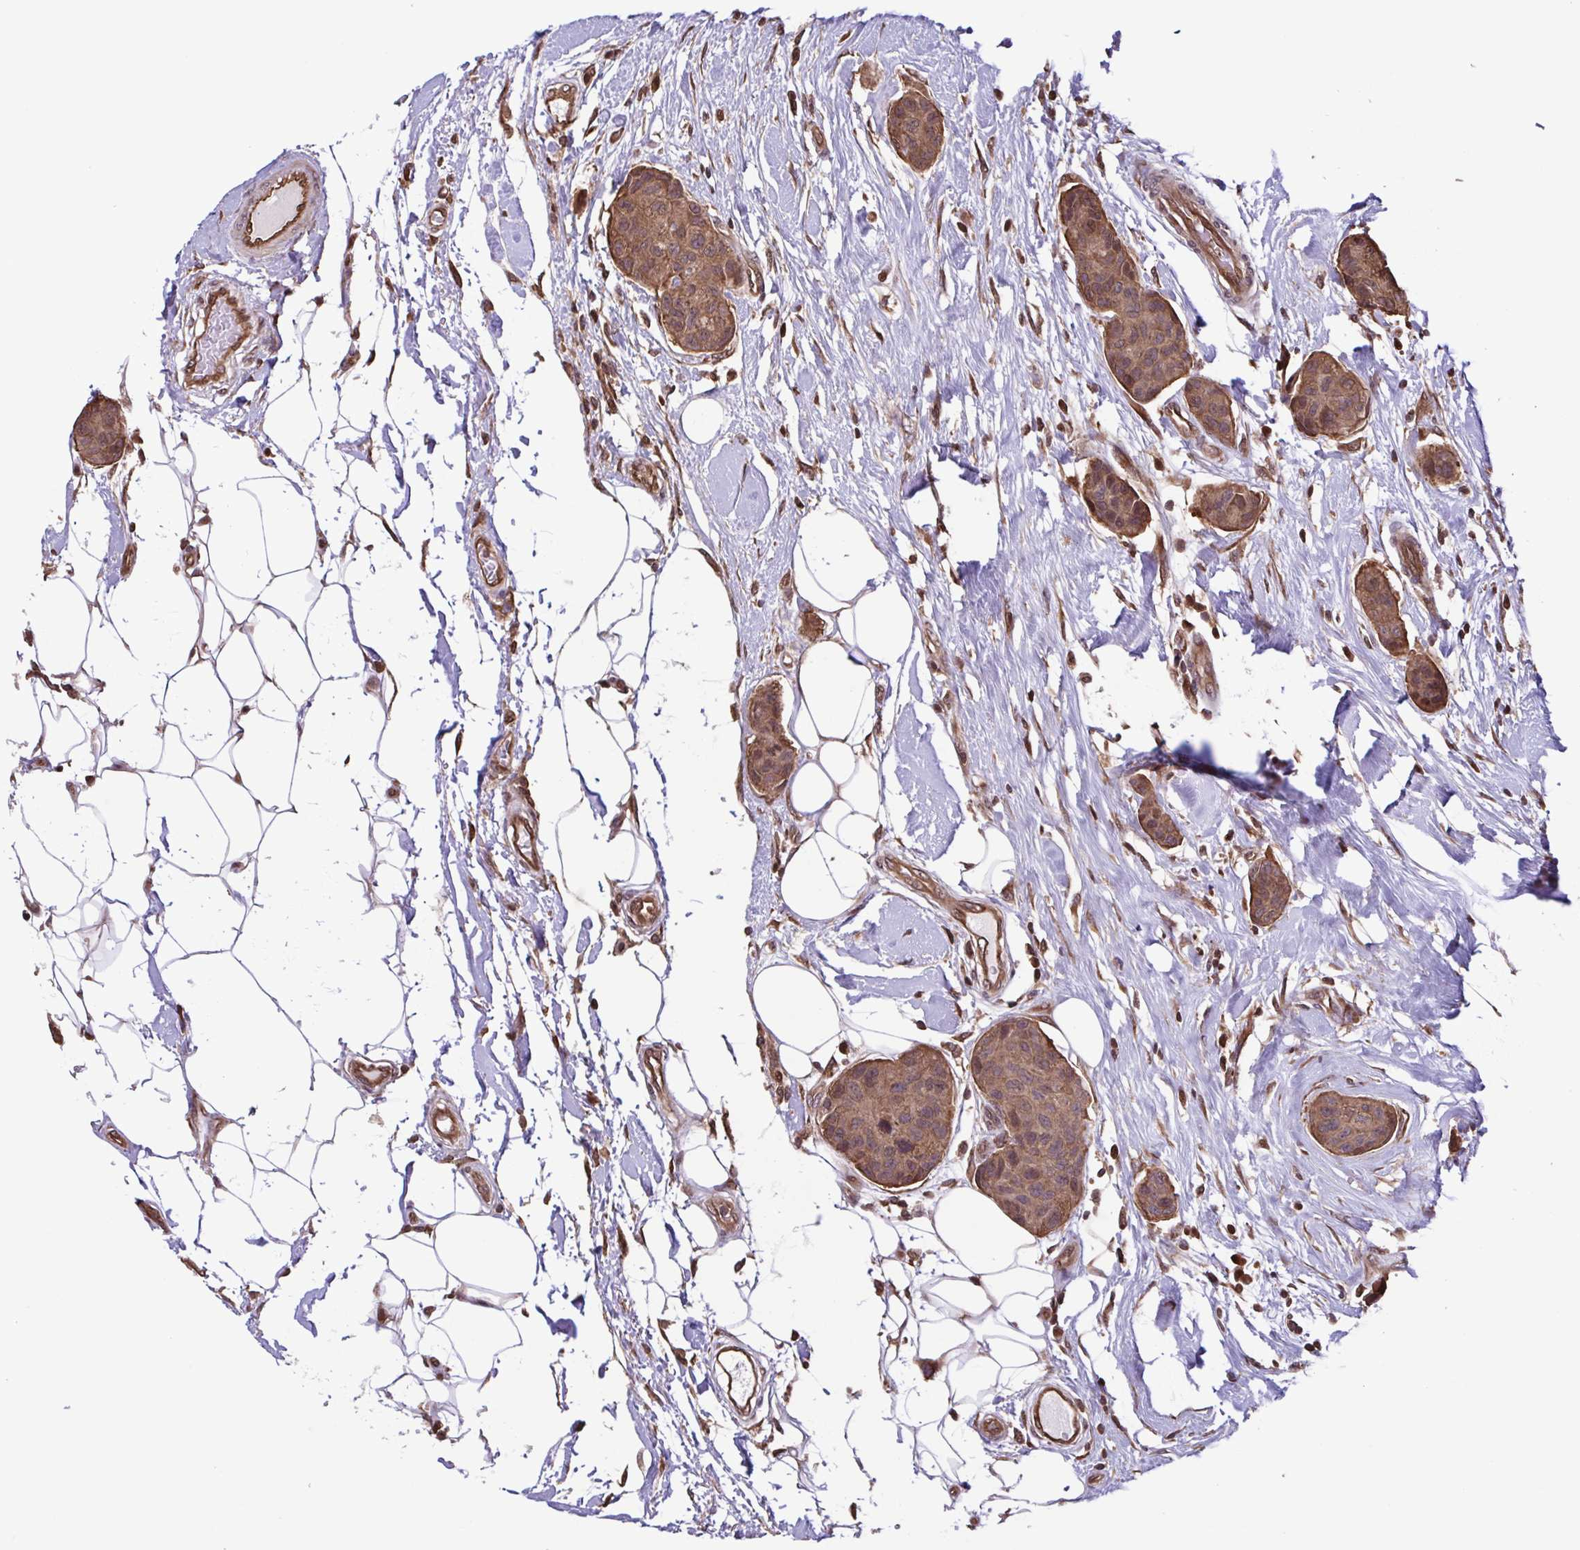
{"staining": {"intensity": "moderate", "quantity": ">75%", "location": "cytoplasmic/membranous,nuclear"}, "tissue": "breast cancer", "cell_type": "Tumor cells", "image_type": "cancer", "snomed": [{"axis": "morphology", "description": "Duct carcinoma"}, {"axis": "topography", "description": "Breast"}, {"axis": "topography", "description": "Lymph node"}], "caption": "Moderate cytoplasmic/membranous and nuclear expression for a protein is appreciated in about >75% of tumor cells of breast cancer using immunohistochemistry (IHC).", "gene": "SEC63", "patient": {"sex": "female", "age": 80}}